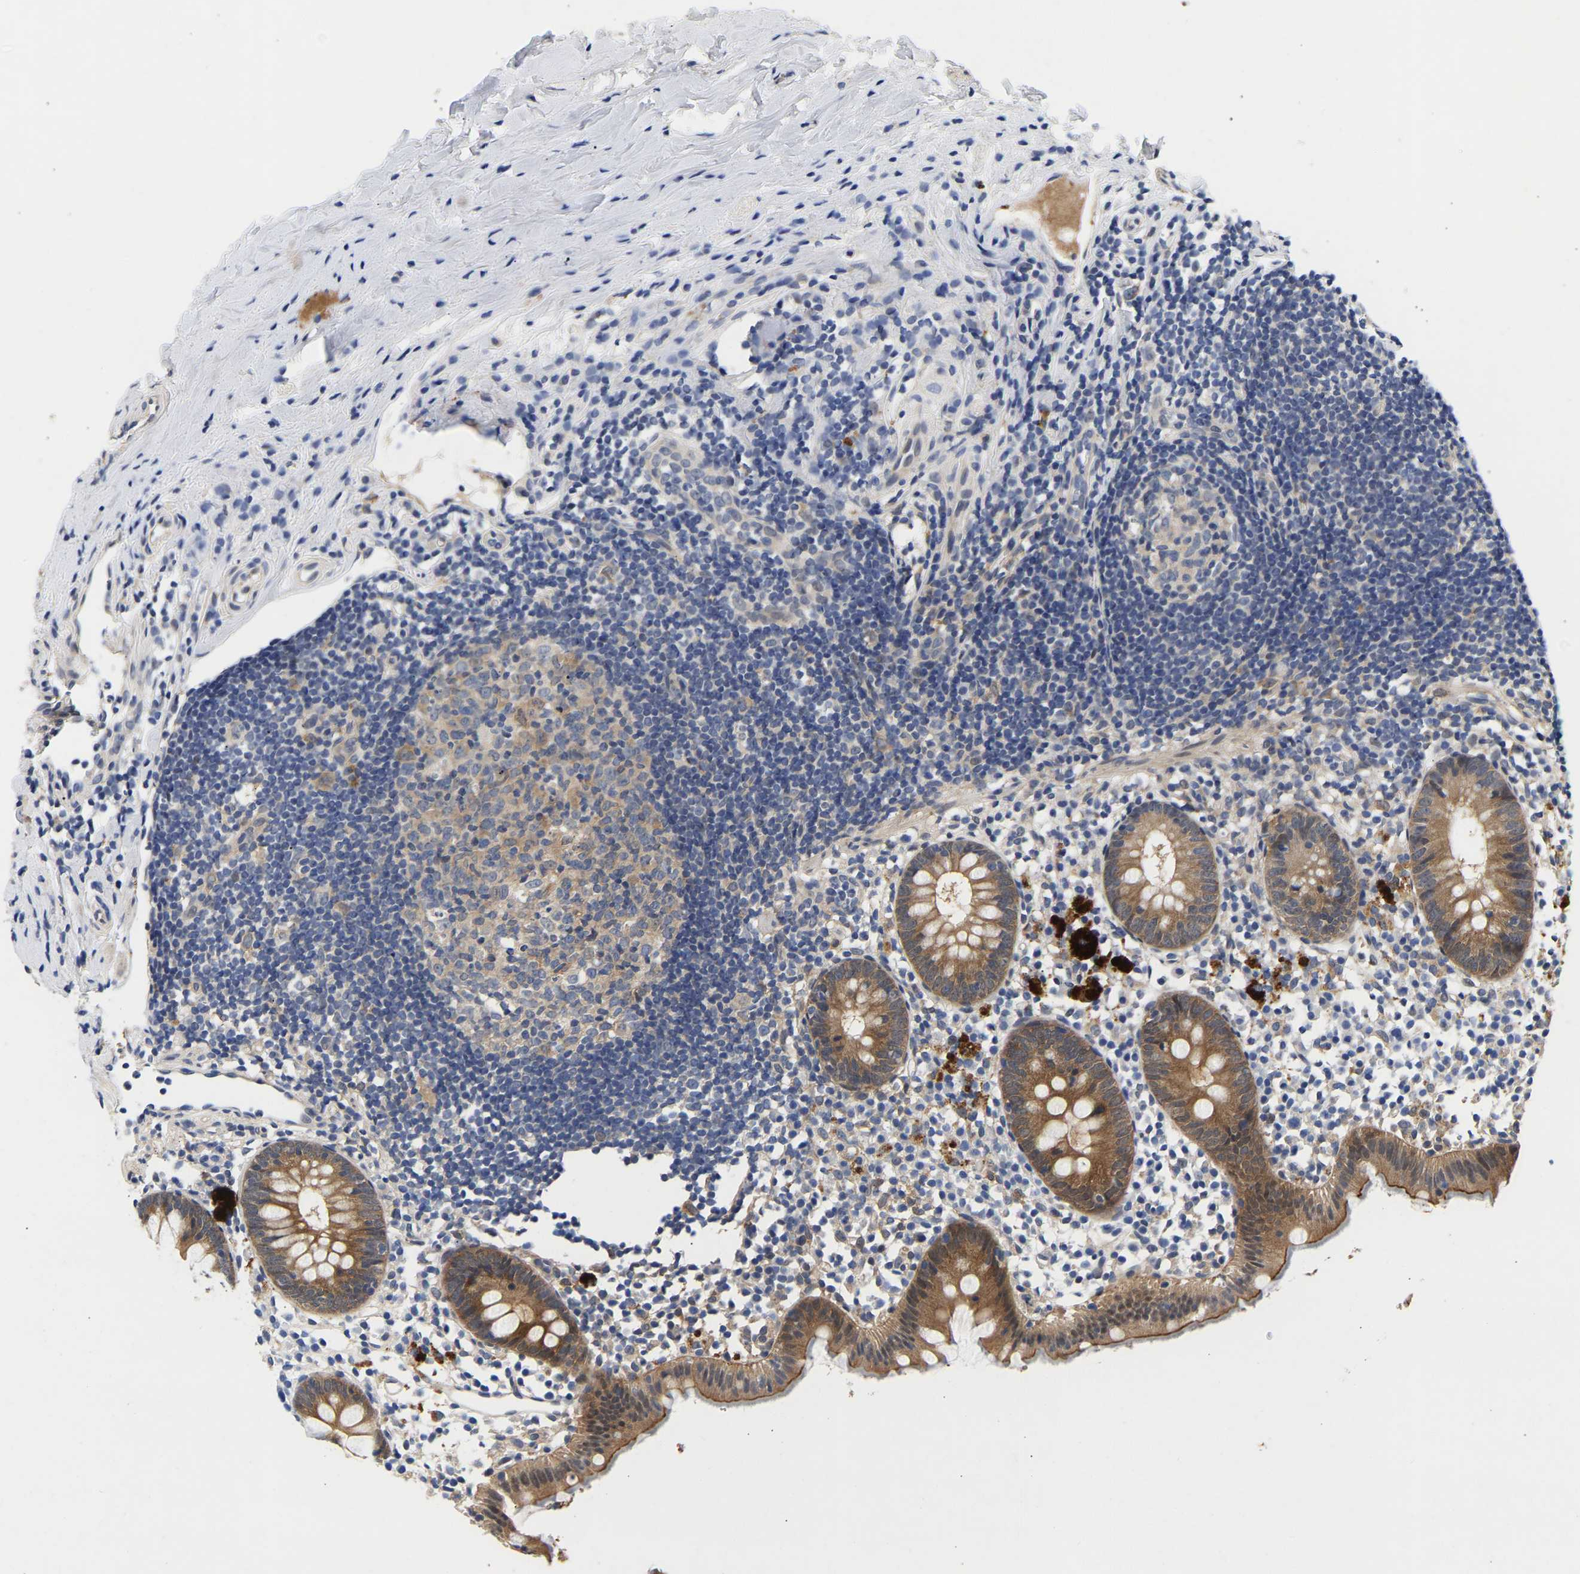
{"staining": {"intensity": "moderate", "quantity": "25%-75%", "location": "cytoplasmic/membranous"}, "tissue": "appendix", "cell_type": "Glandular cells", "image_type": "normal", "snomed": [{"axis": "morphology", "description": "Normal tissue, NOS"}, {"axis": "topography", "description": "Appendix"}], "caption": "Moderate cytoplasmic/membranous positivity is present in about 25%-75% of glandular cells in unremarkable appendix. (brown staining indicates protein expression, while blue staining denotes nuclei).", "gene": "CCDC6", "patient": {"sex": "female", "age": 20}}